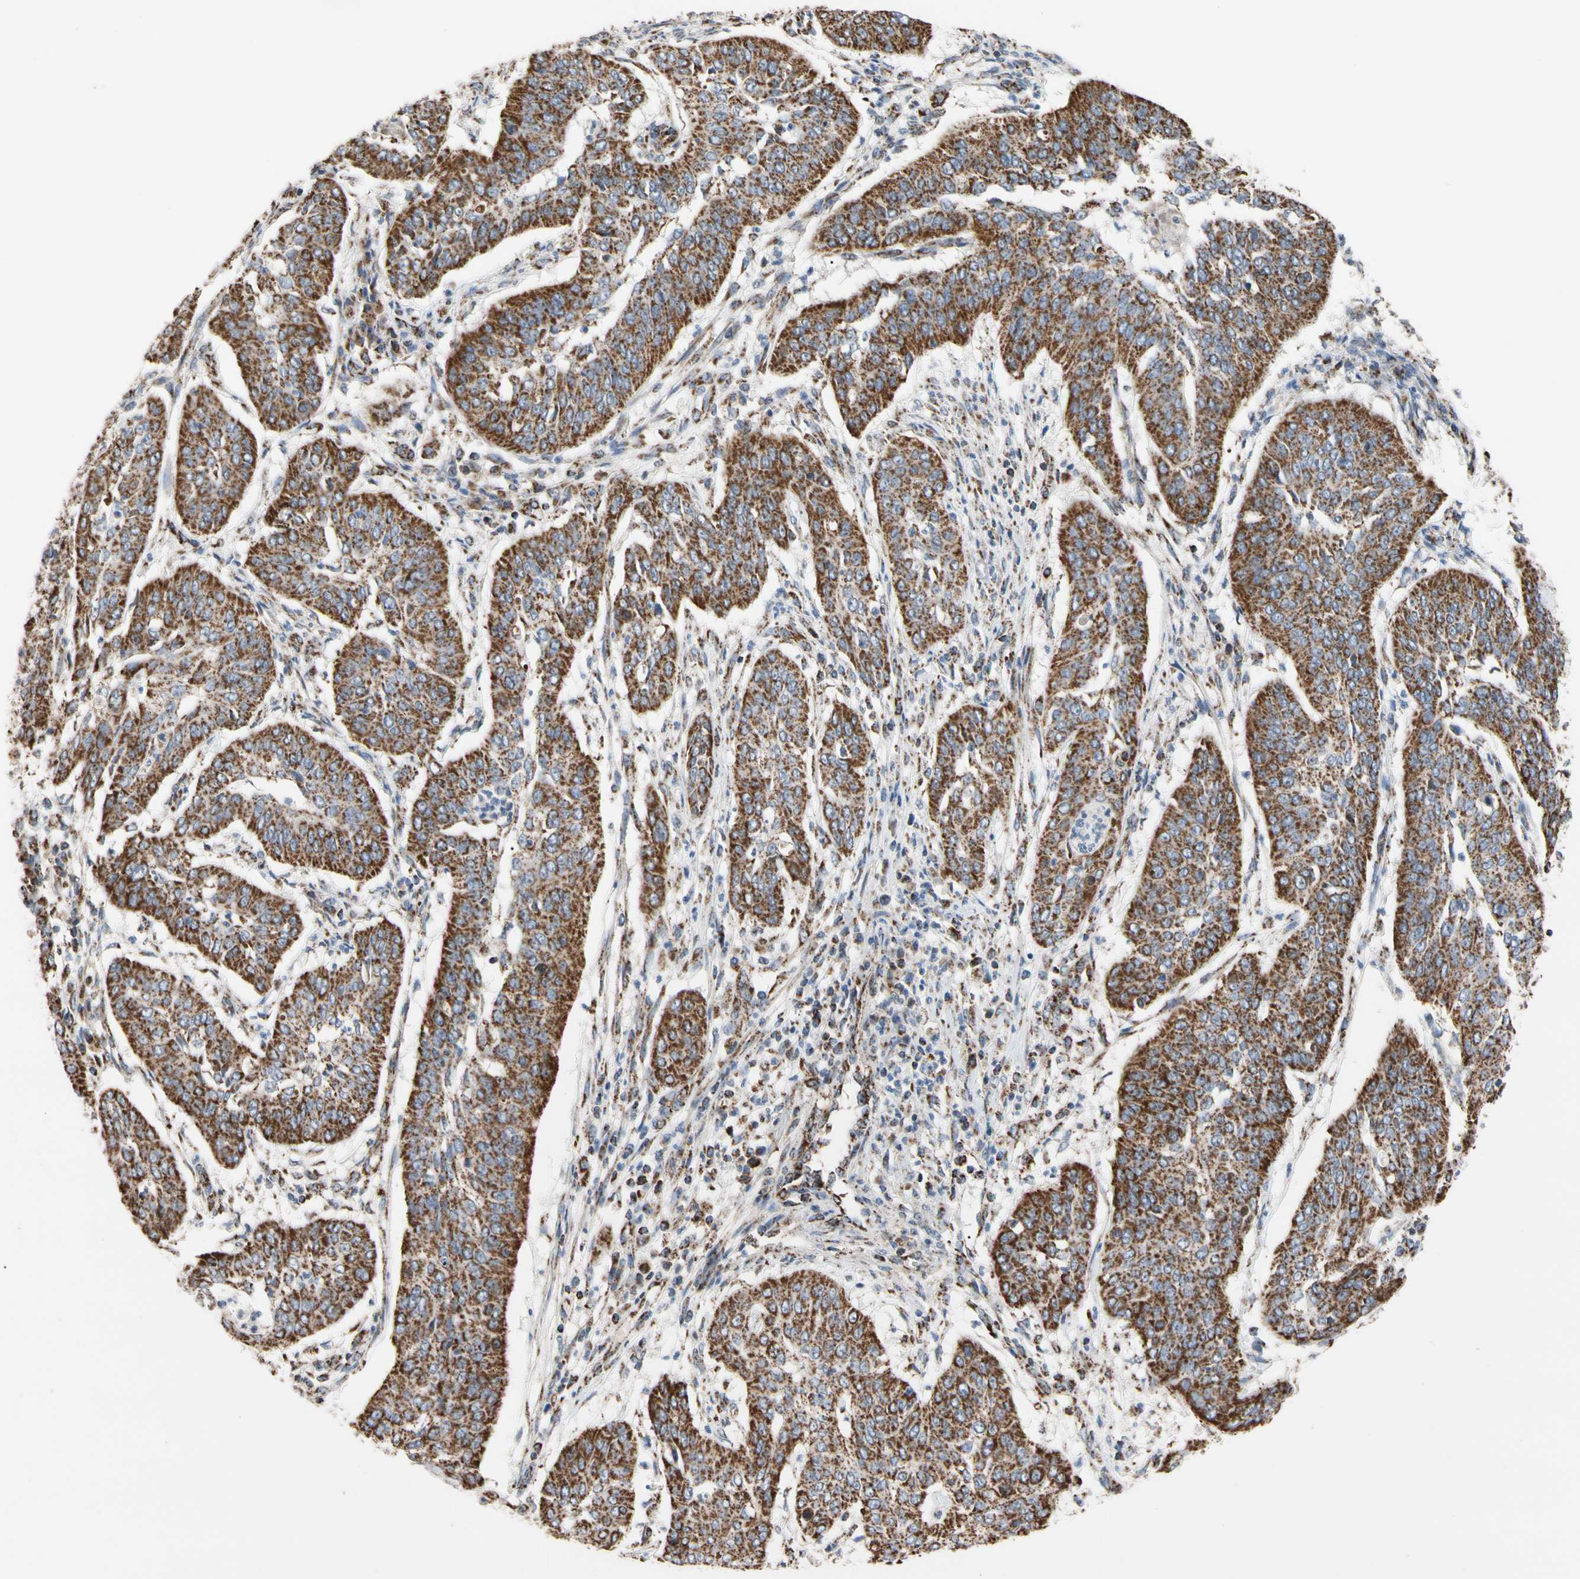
{"staining": {"intensity": "strong", "quantity": ">75%", "location": "cytoplasmic/membranous"}, "tissue": "cervical cancer", "cell_type": "Tumor cells", "image_type": "cancer", "snomed": [{"axis": "morphology", "description": "Normal tissue, NOS"}, {"axis": "morphology", "description": "Squamous cell carcinoma, NOS"}, {"axis": "topography", "description": "Cervix"}], "caption": "IHC of human squamous cell carcinoma (cervical) shows high levels of strong cytoplasmic/membranous expression in approximately >75% of tumor cells. (DAB (3,3'-diaminobenzidine) = brown stain, brightfield microscopy at high magnification).", "gene": "FAM110B", "patient": {"sex": "female", "age": 39}}